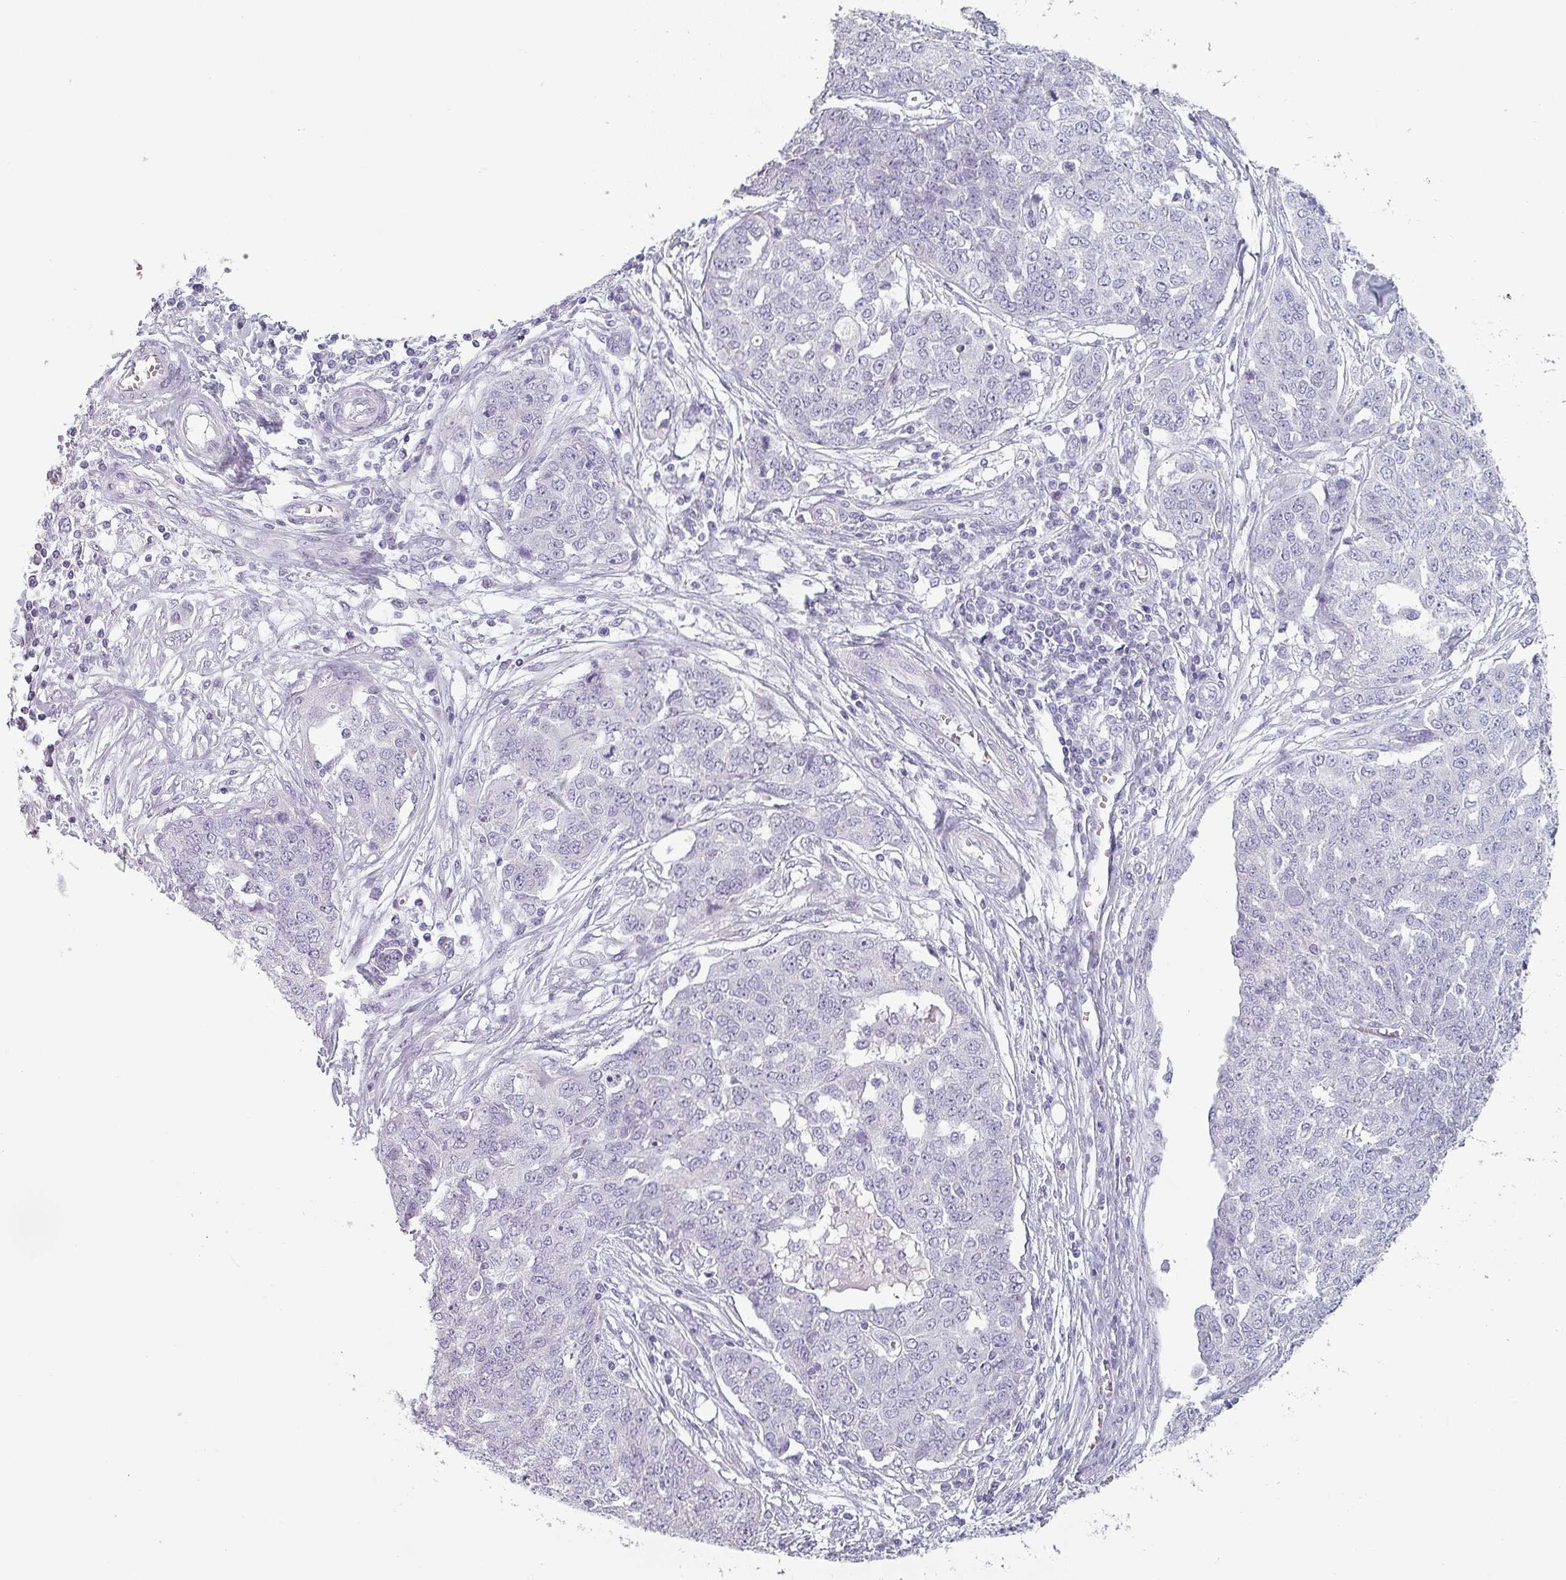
{"staining": {"intensity": "negative", "quantity": "none", "location": "none"}, "tissue": "ovarian cancer", "cell_type": "Tumor cells", "image_type": "cancer", "snomed": [{"axis": "morphology", "description": "Cystadenocarcinoma, serous, NOS"}, {"axis": "topography", "description": "Soft tissue"}, {"axis": "topography", "description": "Ovary"}], "caption": "Immunohistochemistry photomicrograph of neoplastic tissue: human ovarian cancer (serous cystadenocarcinoma) stained with DAB reveals no significant protein staining in tumor cells.", "gene": "SFTPA1", "patient": {"sex": "female", "age": 57}}